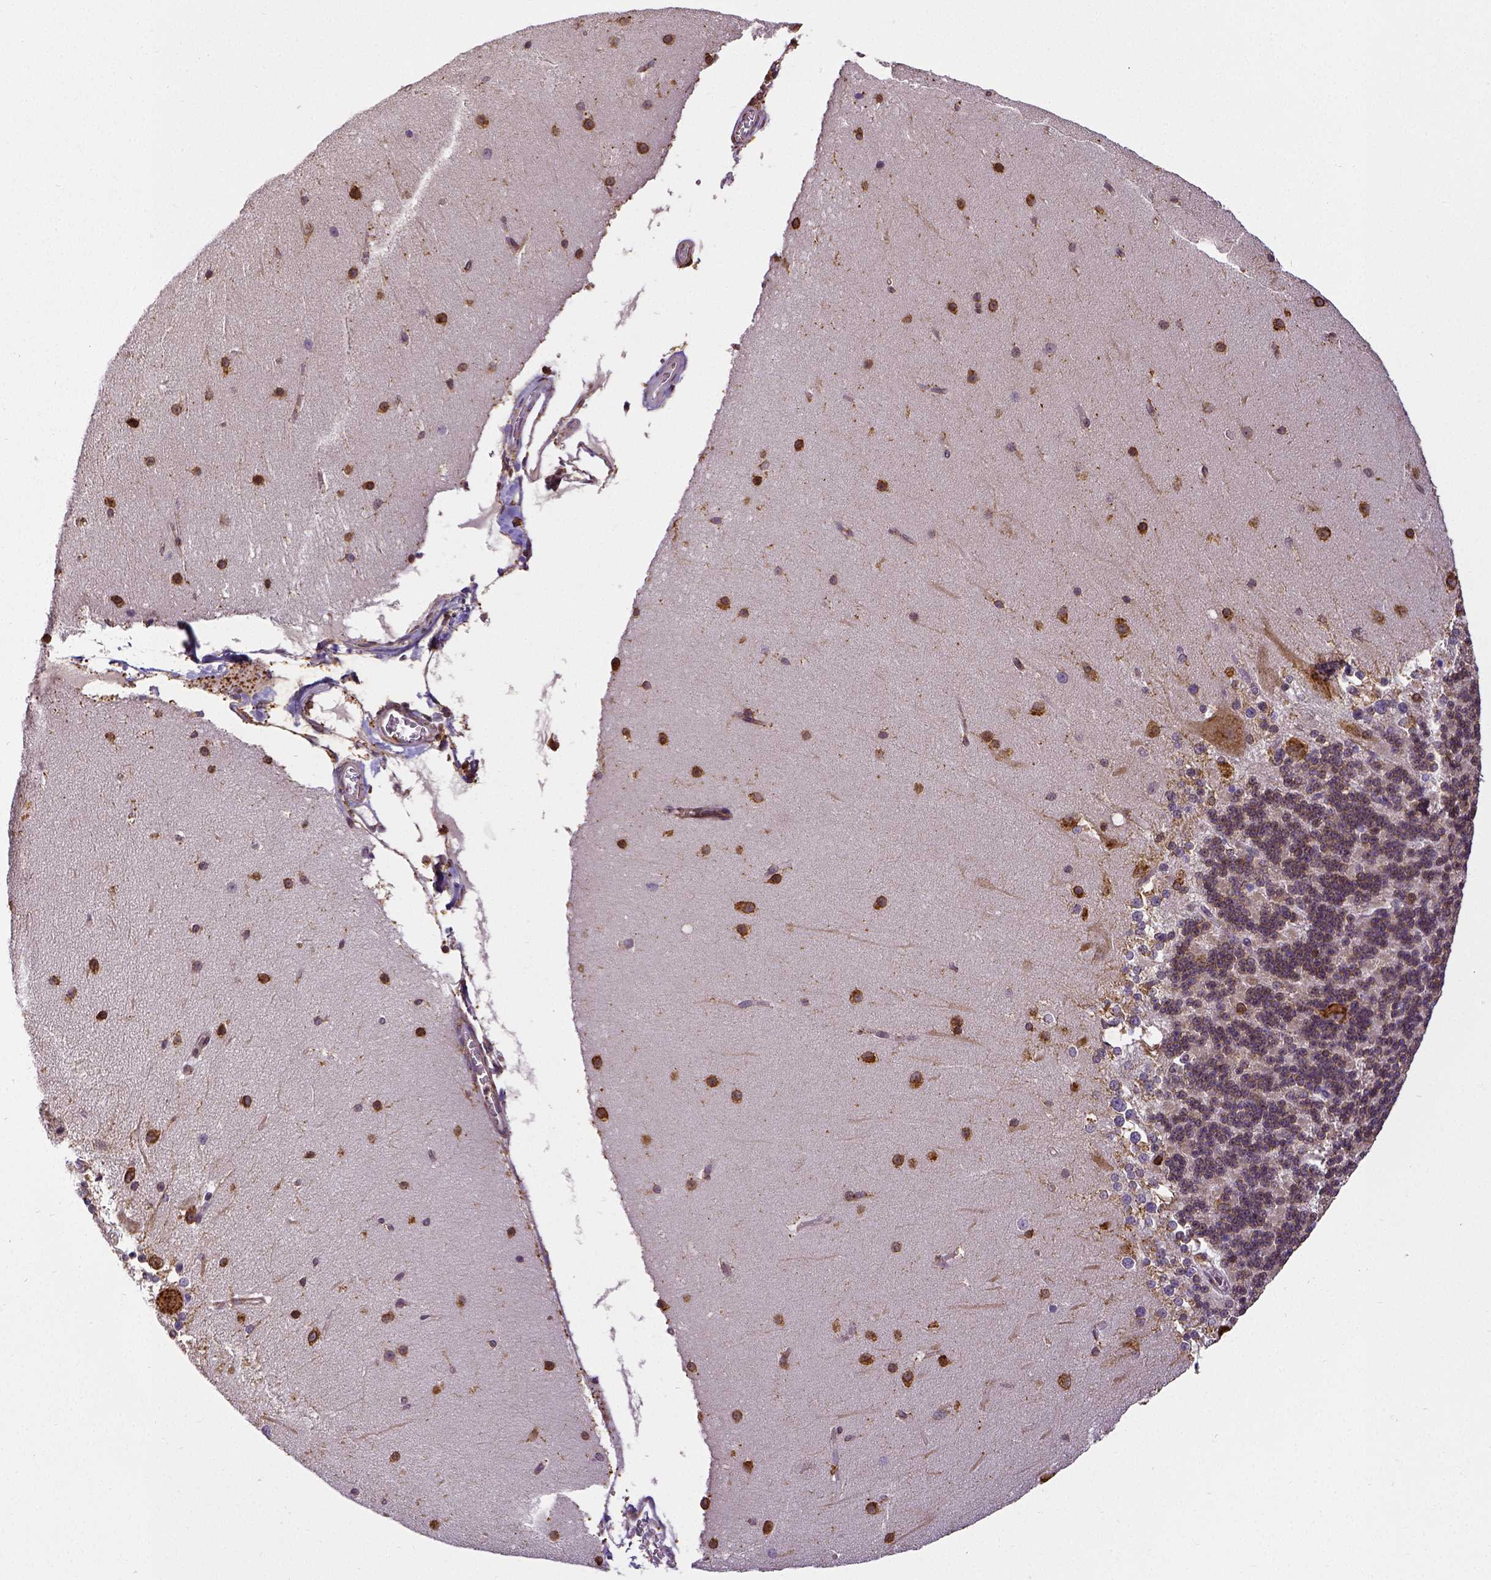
{"staining": {"intensity": "moderate", "quantity": "25%-75%", "location": "cytoplasmic/membranous"}, "tissue": "cerebellum", "cell_type": "Cells in granular layer", "image_type": "normal", "snomed": [{"axis": "morphology", "description": "Normal tissue, NOS"}, {"axis": "topography", "description": "Cerebellum"}], "caption": "Brown immunohistochemical staining in benign human cerebellum shows moderate cytoplasmic/membranous staining in about 25%-75% of cells in granular layer. The staining was performed using DAB (3,3'-diaminobenzidine), with brown indicating positive protein expression. Nuclei are stained blue with hematoxylin.", "gene": "MTDH", "patient": {"sex": "female", "age": 19}}